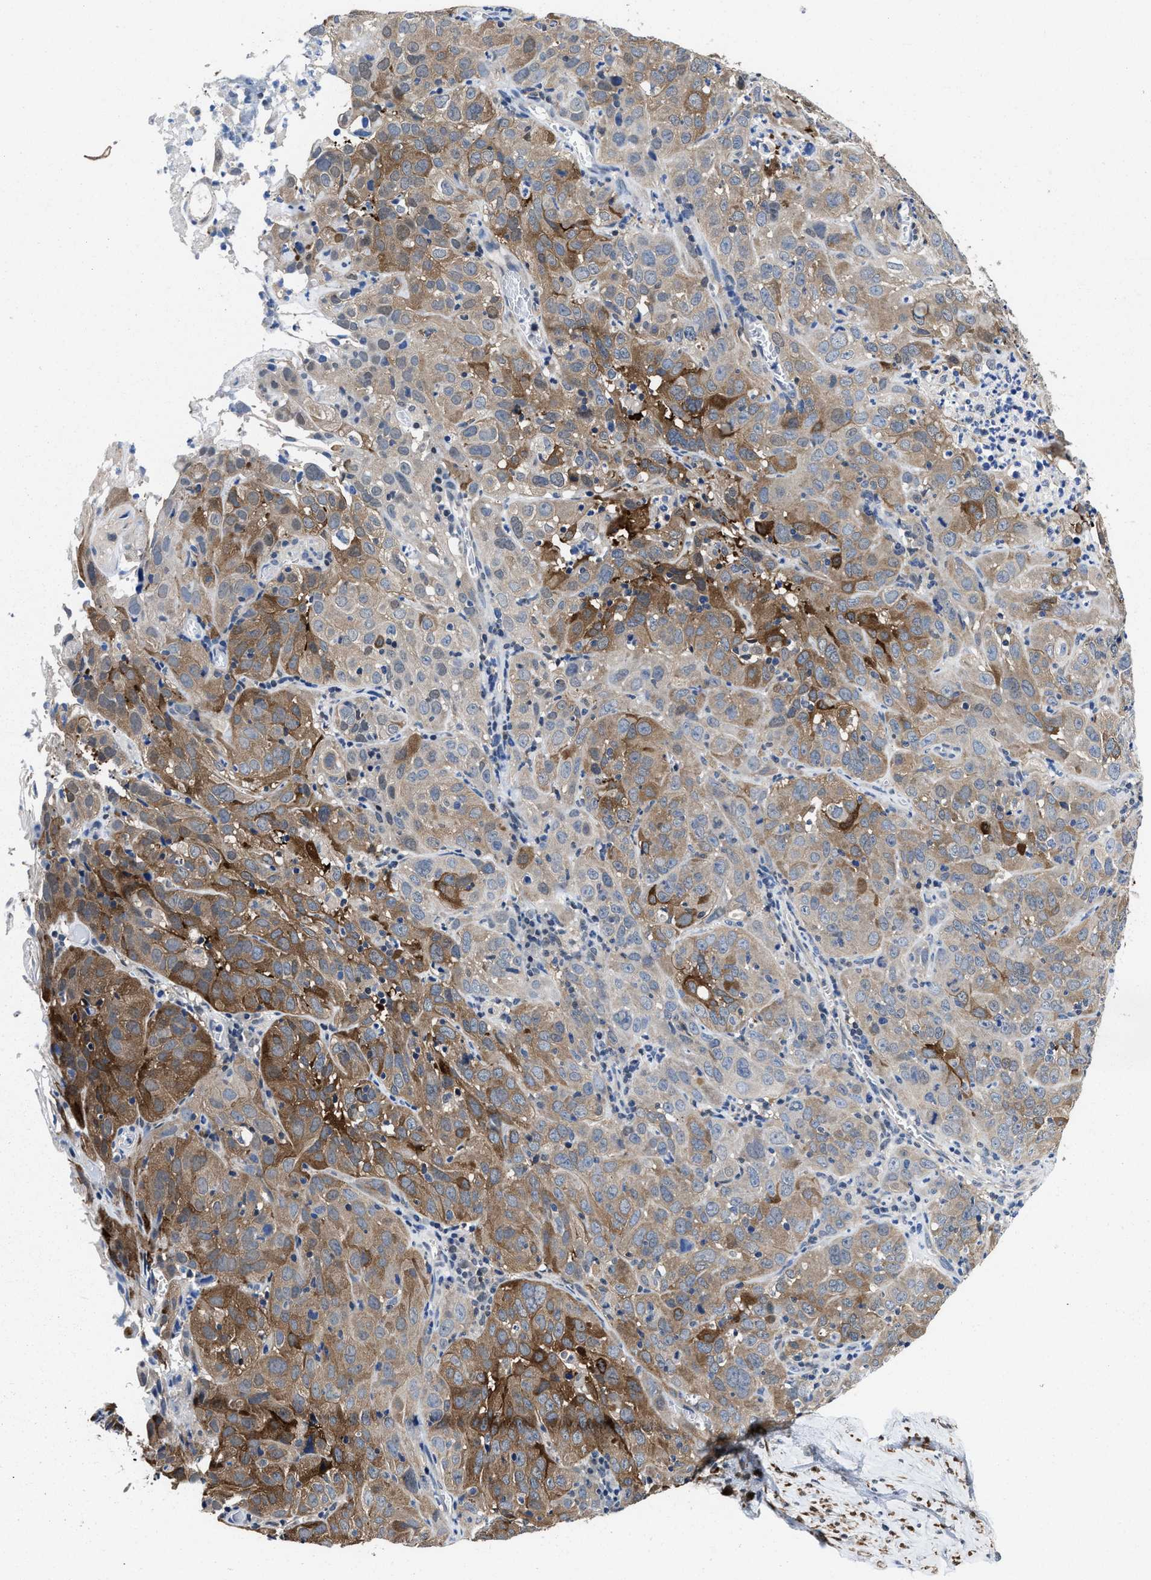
{"staining": {"intensity": "moderate", "quantity": ">75%", "location": "cytoplasmic/membranous"}, "tissue": "cervical cancer", "cell_type": "Tumor cells", "image_type": "cancer", "snomed": [{"axis": "morphology", "description": "Squamous cell carcinoma, NOS"}, {"axis": "topography", "description": "Cervix"}], "caption": "Moderate cytoplasmic/membranous protein expression is seen in about >75% of tumor cells in cervical cancer (squamous cell carcinoma).", "gene": "KIF12", "patient": {"sex": "female", "age": 32}}